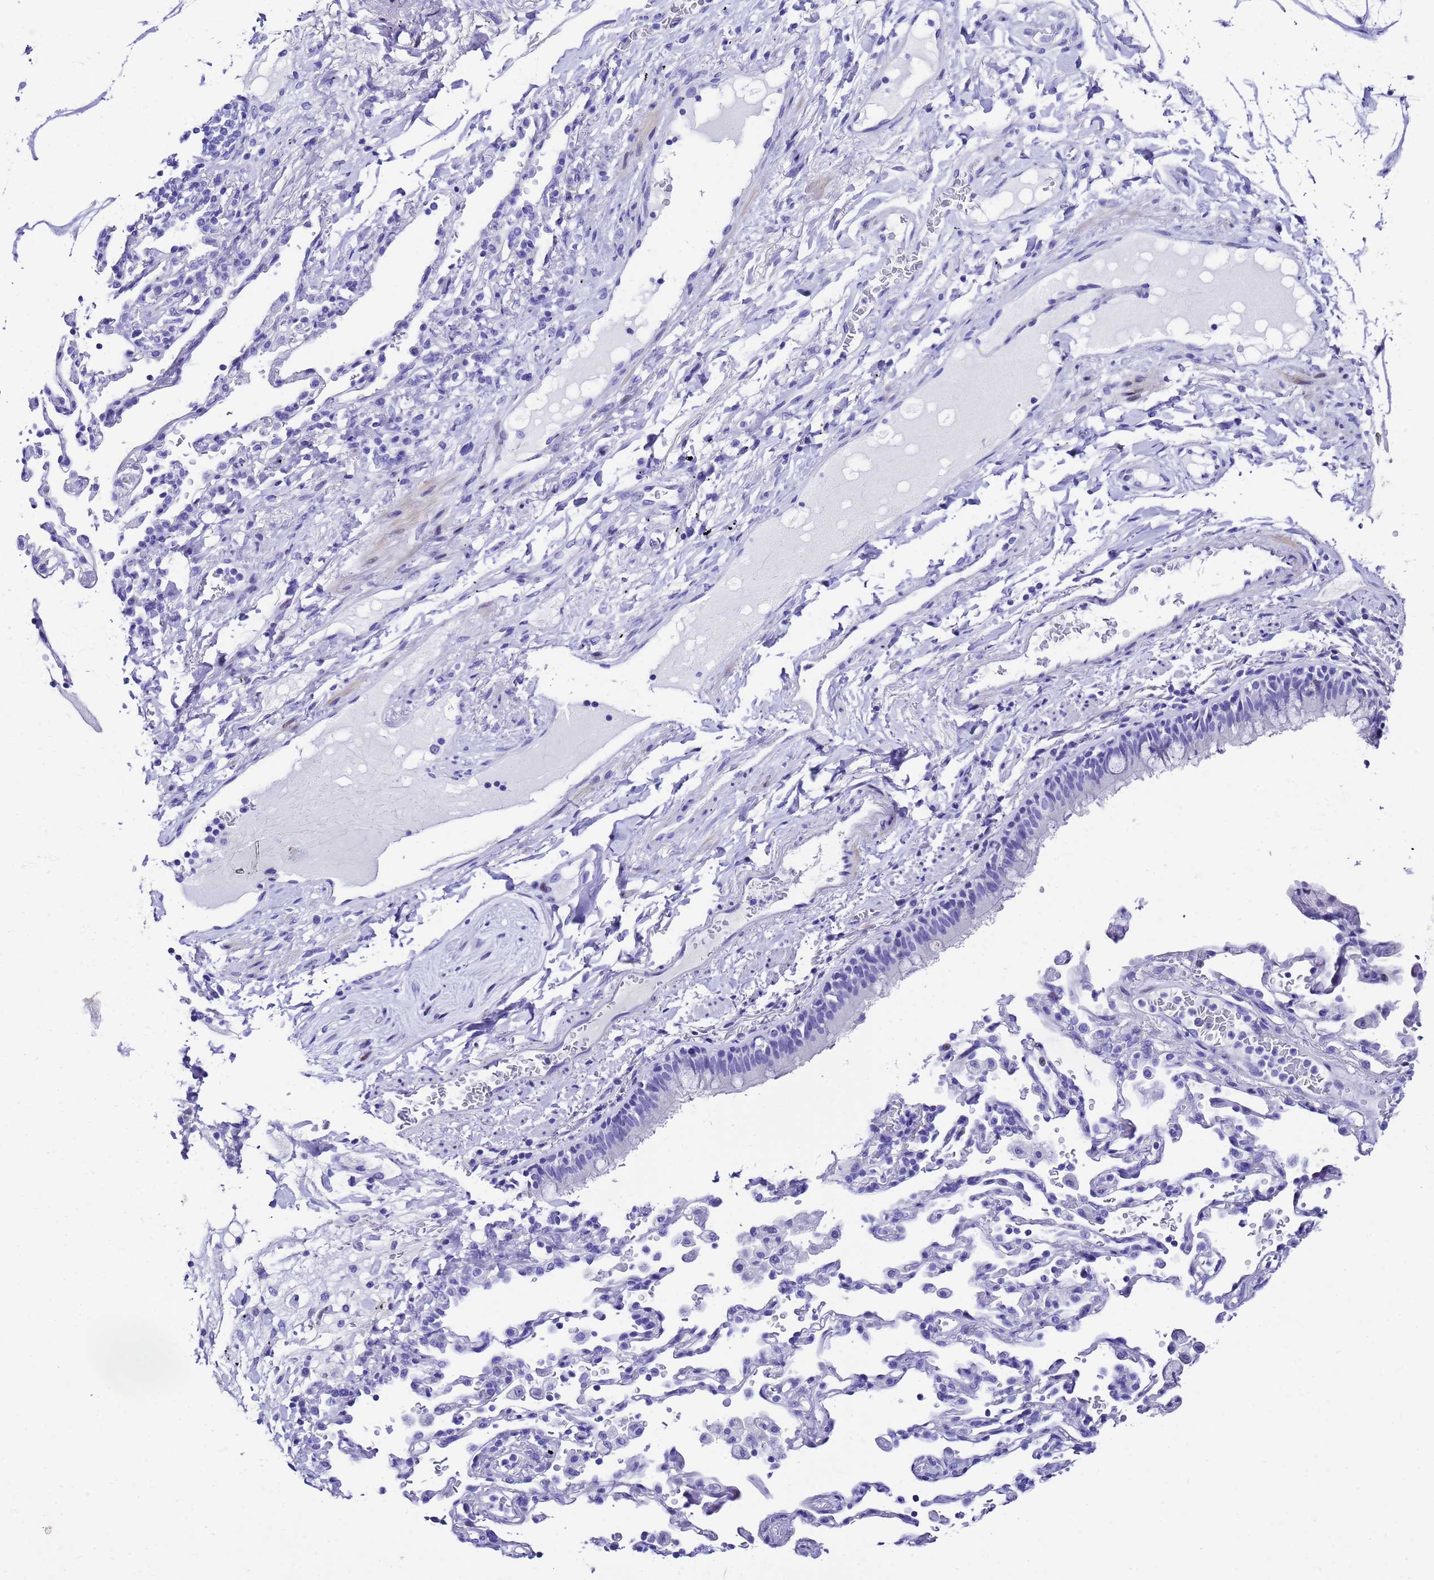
{"staining": {"intensity": "negative", "quantity": "none", "location": "none"}, "tissue": "nasopharynx", "cell_type": "Respiratory epithelial cells", "image_type": "normal", "snomed": [{"axis": "morphology", "description": "Normal tissue, NOS"}, {"axis": "topography", "description": "Nasopharynx"}], "caption": "The micrograph displays no staining of respiratory epithelial cells in benign nasopharynx. (DAB (3,3'-diaminobenzidine) immunohistochemistry visualized using brightfield microscopy, high magnification).", "gene": "UGT2A1", "patient": {"sex": "male", "age": 64}}